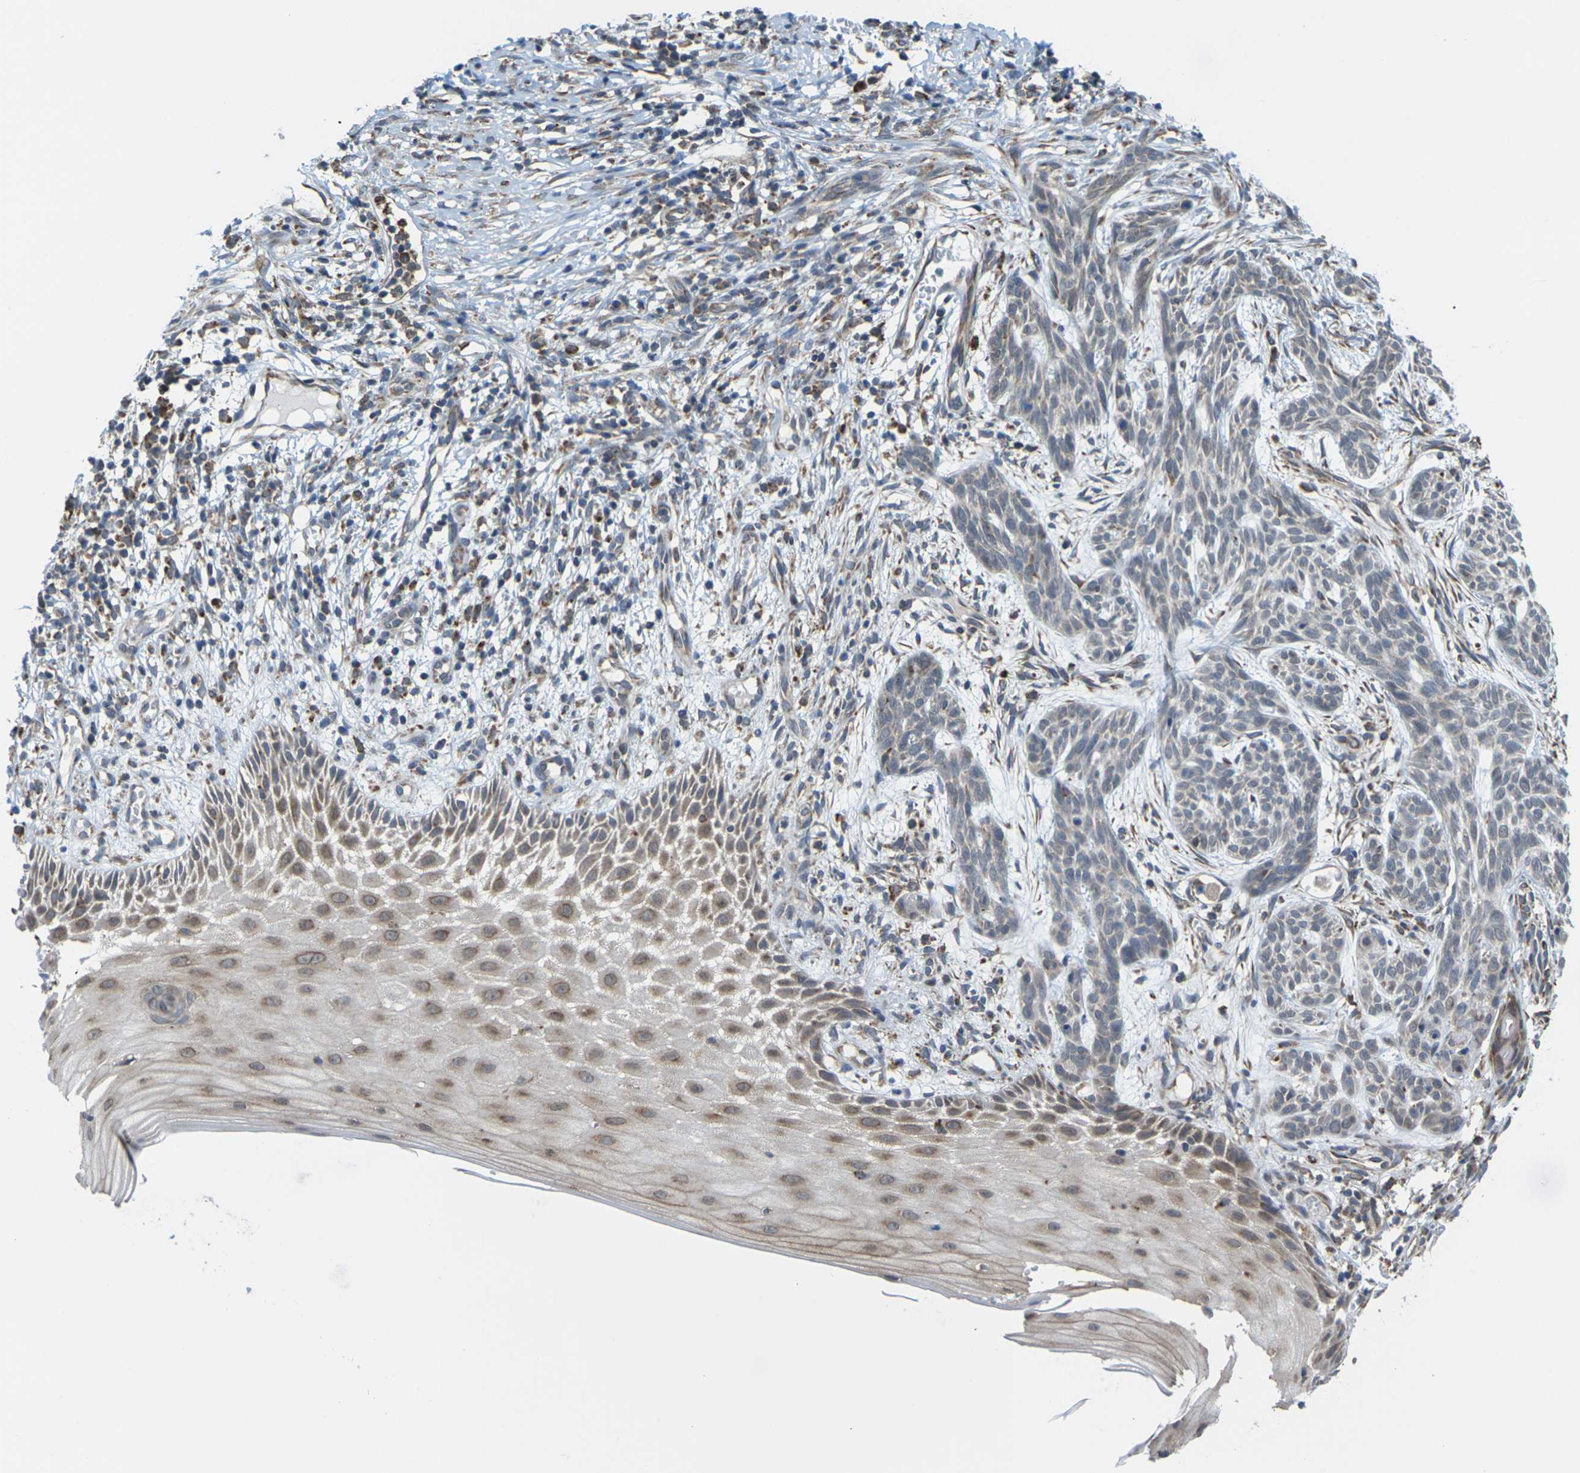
{"staining": {"intensity": "negative", "quantity": "none", "location": "none"}, "tissue": "skin cancer", "cell_type": "Tumor cells", "image_type": "cancer", "snomed": [{"axis": "morphology", "description": "Basal cell carcinoma"}, {"axis": "topography", "description": "Skin"}], "caption": "Human skin basal cell carcinoma stained for a protein using immunohistochemistry demonstrates no staining in tumor cells.", "gene": "PDZK1IP1", "patient": {"sex": "female", "age": 59}}